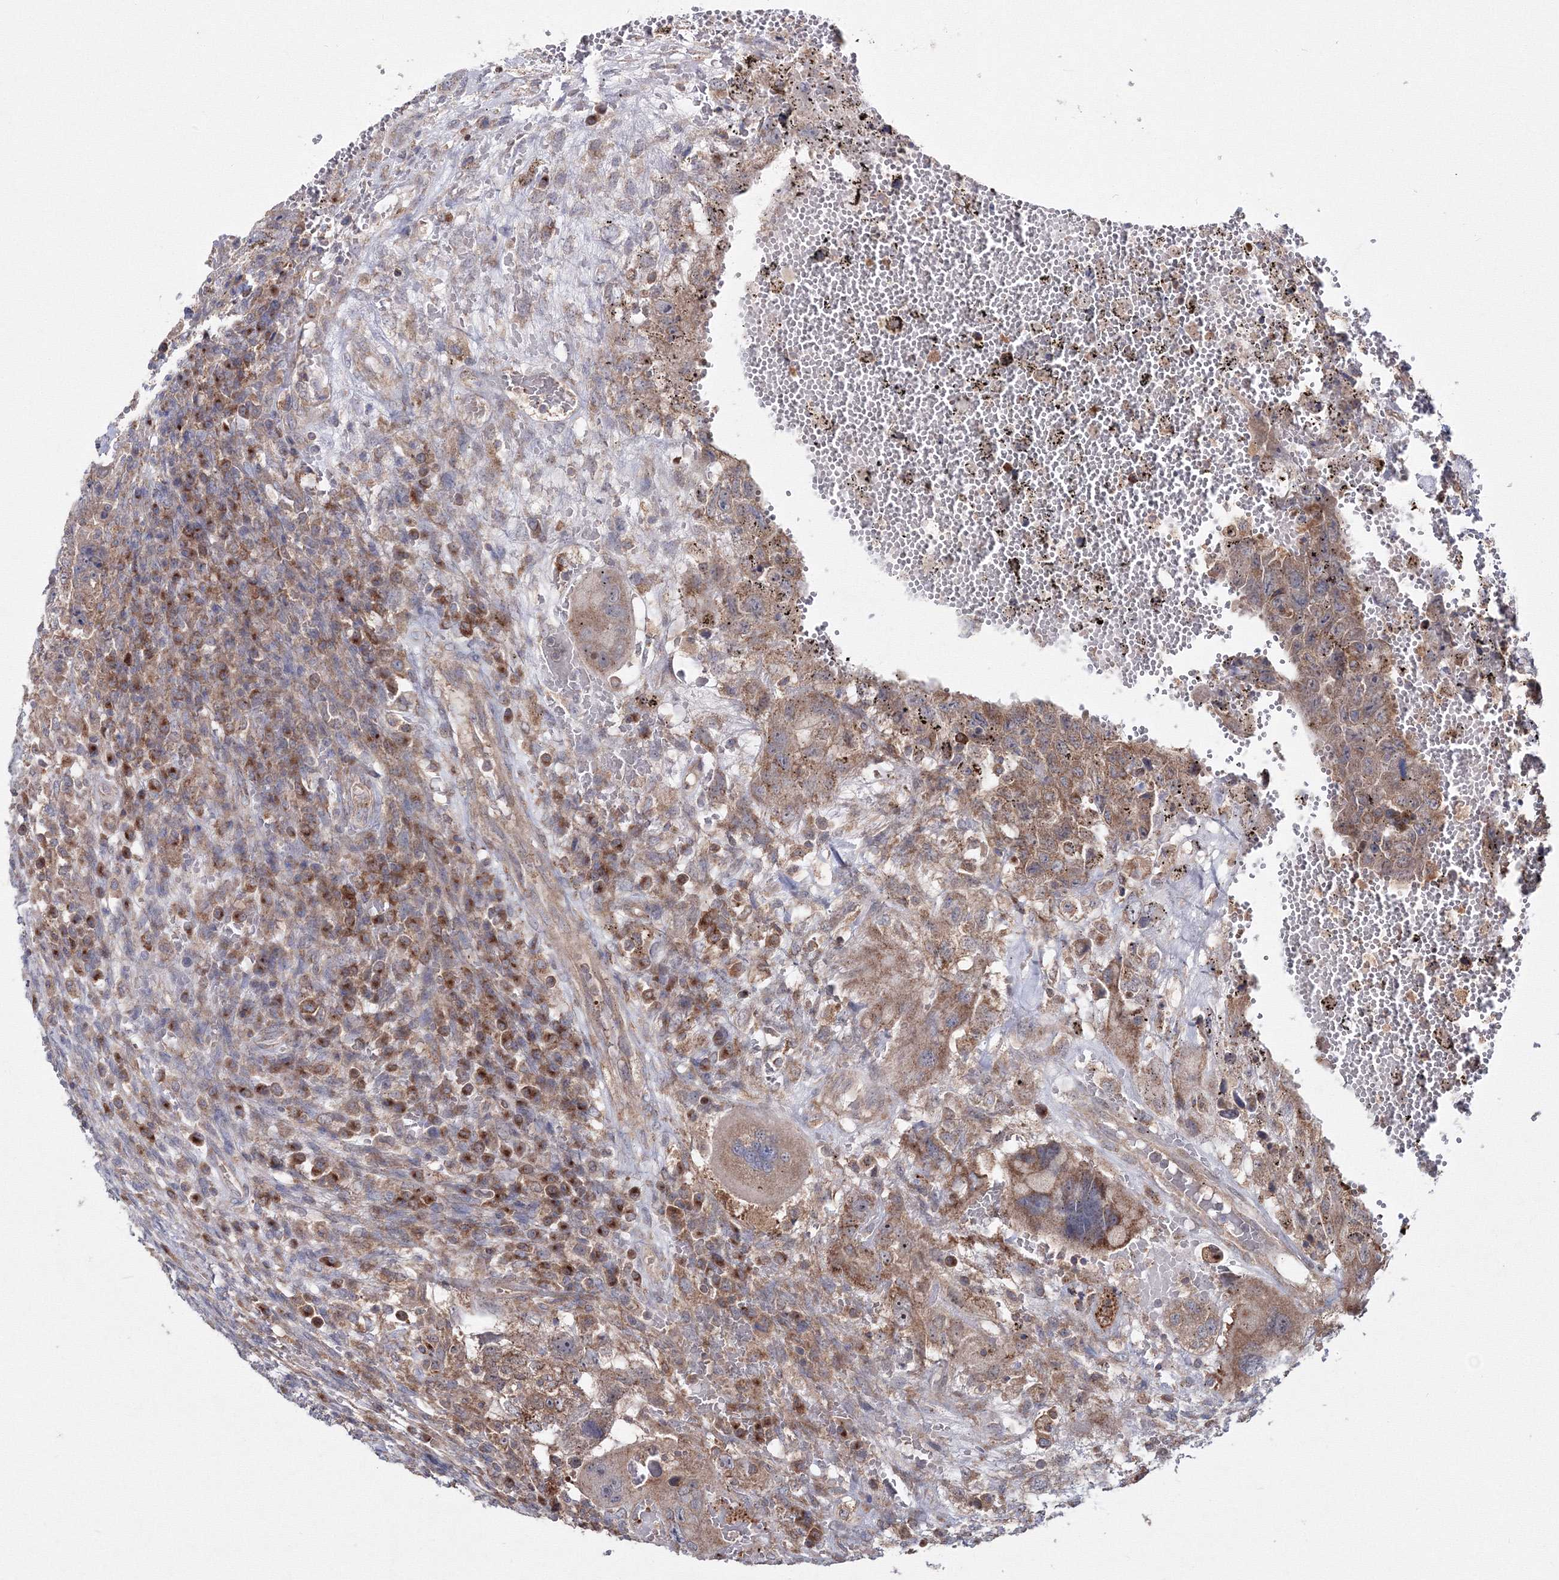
{"staining": {"intensity": "moderate", "quantity": ">75%", "location": "cytoplasmic/membranous"}, "tissue": "testis cancer", "cell_type": "Tumor cells", "image_type": "cancer", "snomed": [{"axis": "morphology", "description": "Carcinoma, Embryonal, NOS"}, {"axis": "topography", "description": "Testis"}], "caption": "Immunohistochemistry (IHC) micrograph of neoplastic tissue: testis cancer stained using IHC demonstrates medium levels of moderate protein expression localized specifically in the cytoplasmic/membranous of tumor cells, appearing as a cytoplasmic/membranous brown color.", "gene": "PEX13", "patient": {"sex": "male", "age": 26}}